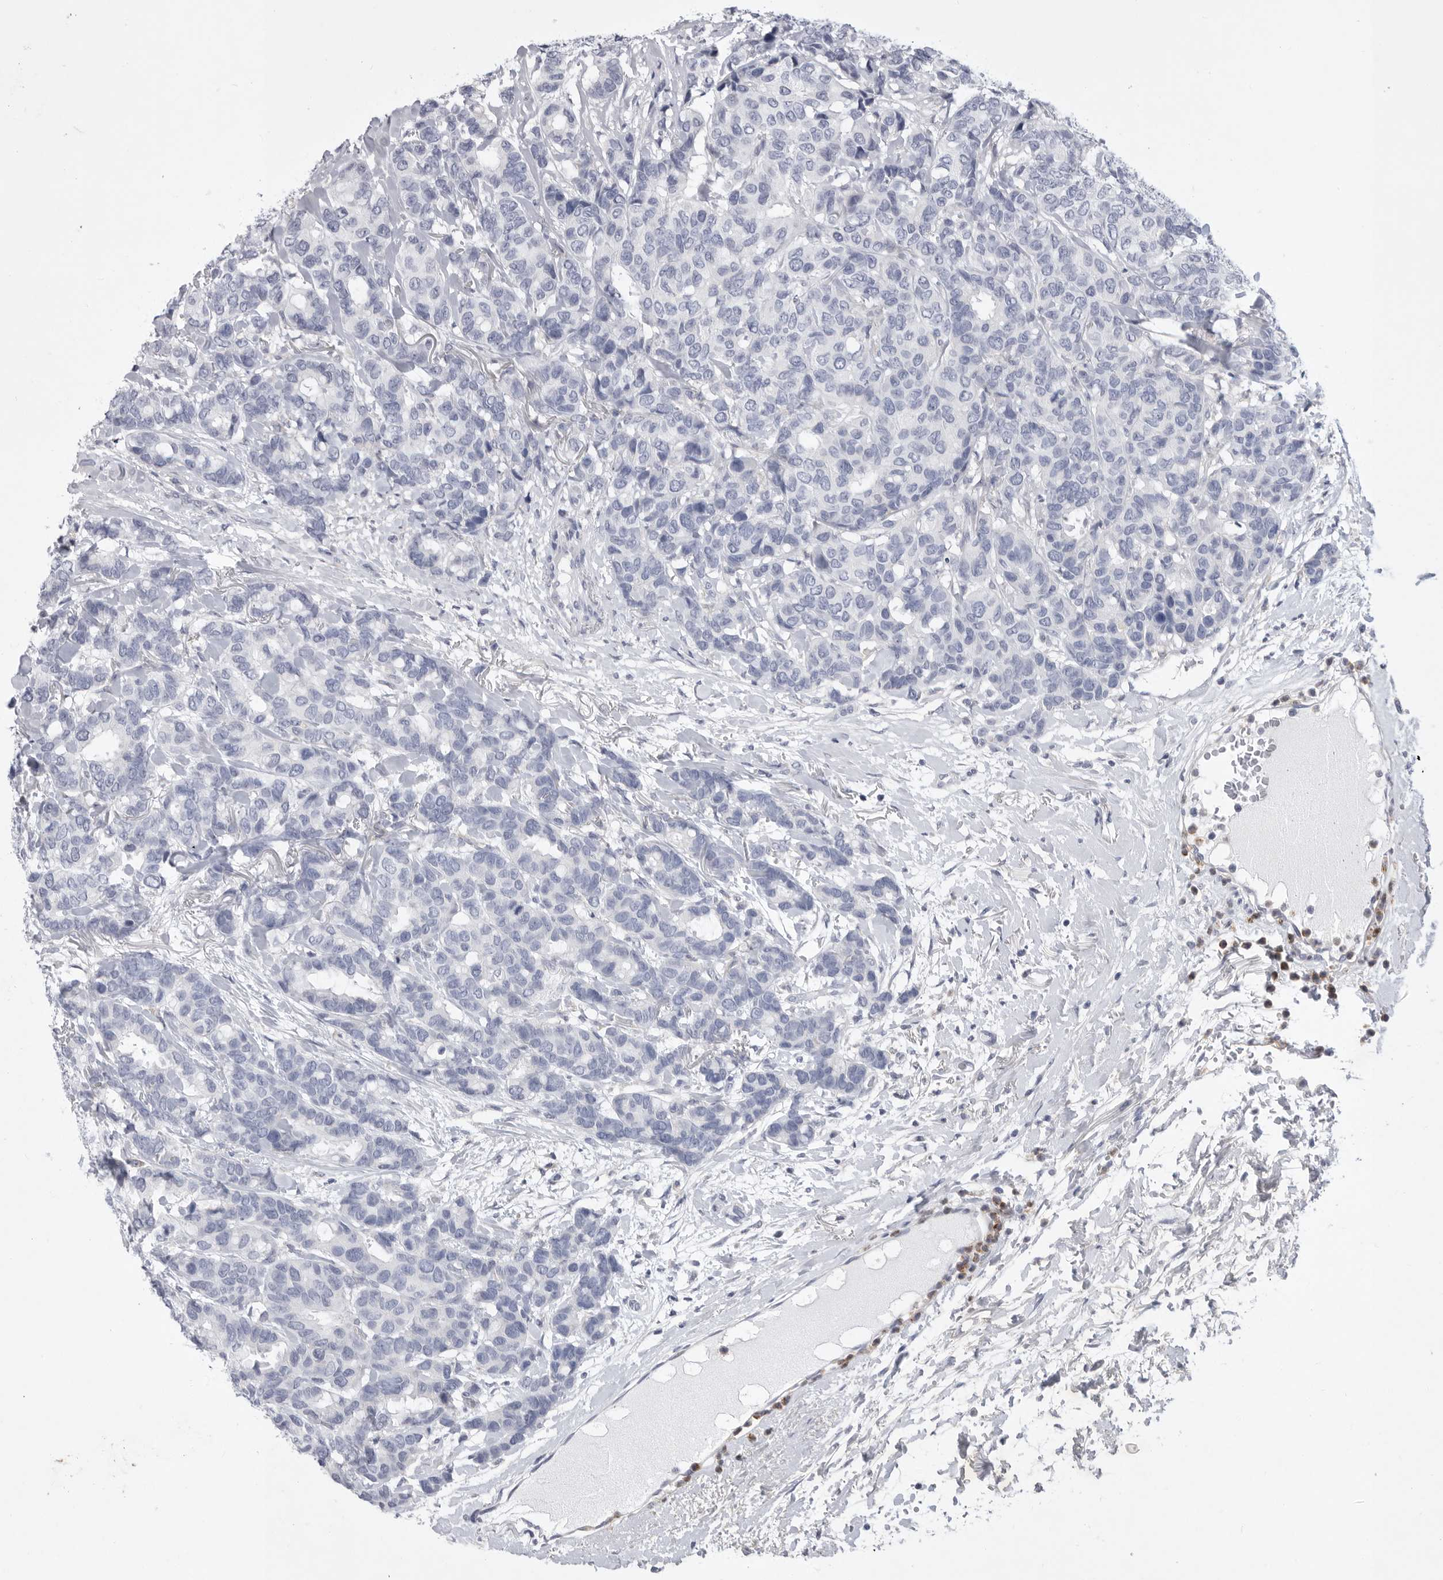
{"staining": {"intensity": "negative", "quantity": "none", "location": "none"}, "tissue": "breast cancer", "cell_type": "Tumor cells", "image_type": "cancer", "snomed": [{"axis": "morphology", "description": "Duct carcinoma"}, {"axis": "topography", "description": "Breast"}], "caption": "IHC histopathology image of neoplastic tissue: human breast invasive ductal carcinoma stained with DAB displays no significant protein staining in tumor cells.", "gene": "SIGLEC10", "patient": {"sex": "female", "age": 87}}